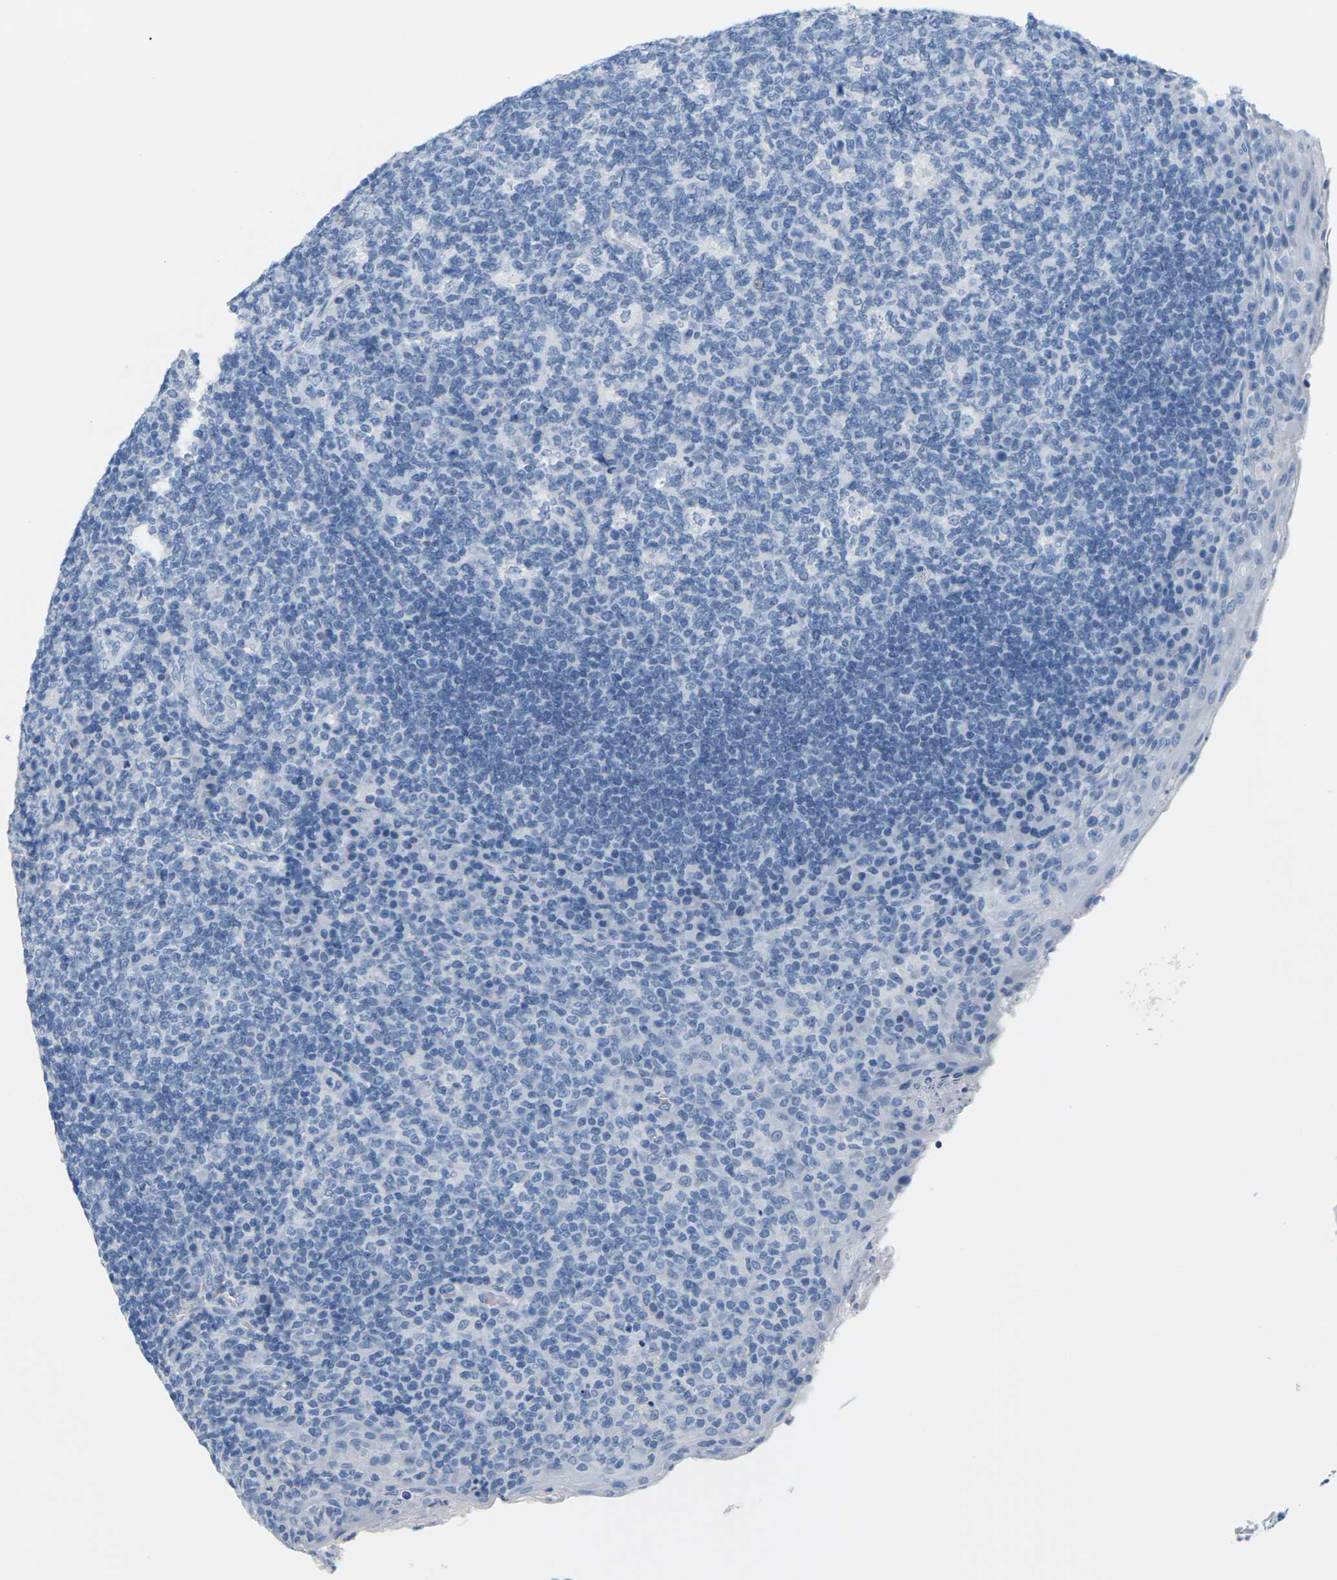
{"staining": {"intensity": "negative", "quantity": "none", "location": "none"}, "tissue": "tonsil", "cell_type": "Germinal center cells", "image_type": "normal", "snomed": [{"axis": "morphology", "description": "Normal tissue, NOS"}, {"axis": "topography", "description": "Tonsil"}], "caption": "A micrograph of tonsil stained for a protein displays no brown staining in germinal center cells. (DAB (3,3'-diaminobenzidine) immunohistochemistry visualized using brightfield microscopy, high magnification).", "gene": "SLC12A1", "patient": {"sex": "male", "age": 17}}